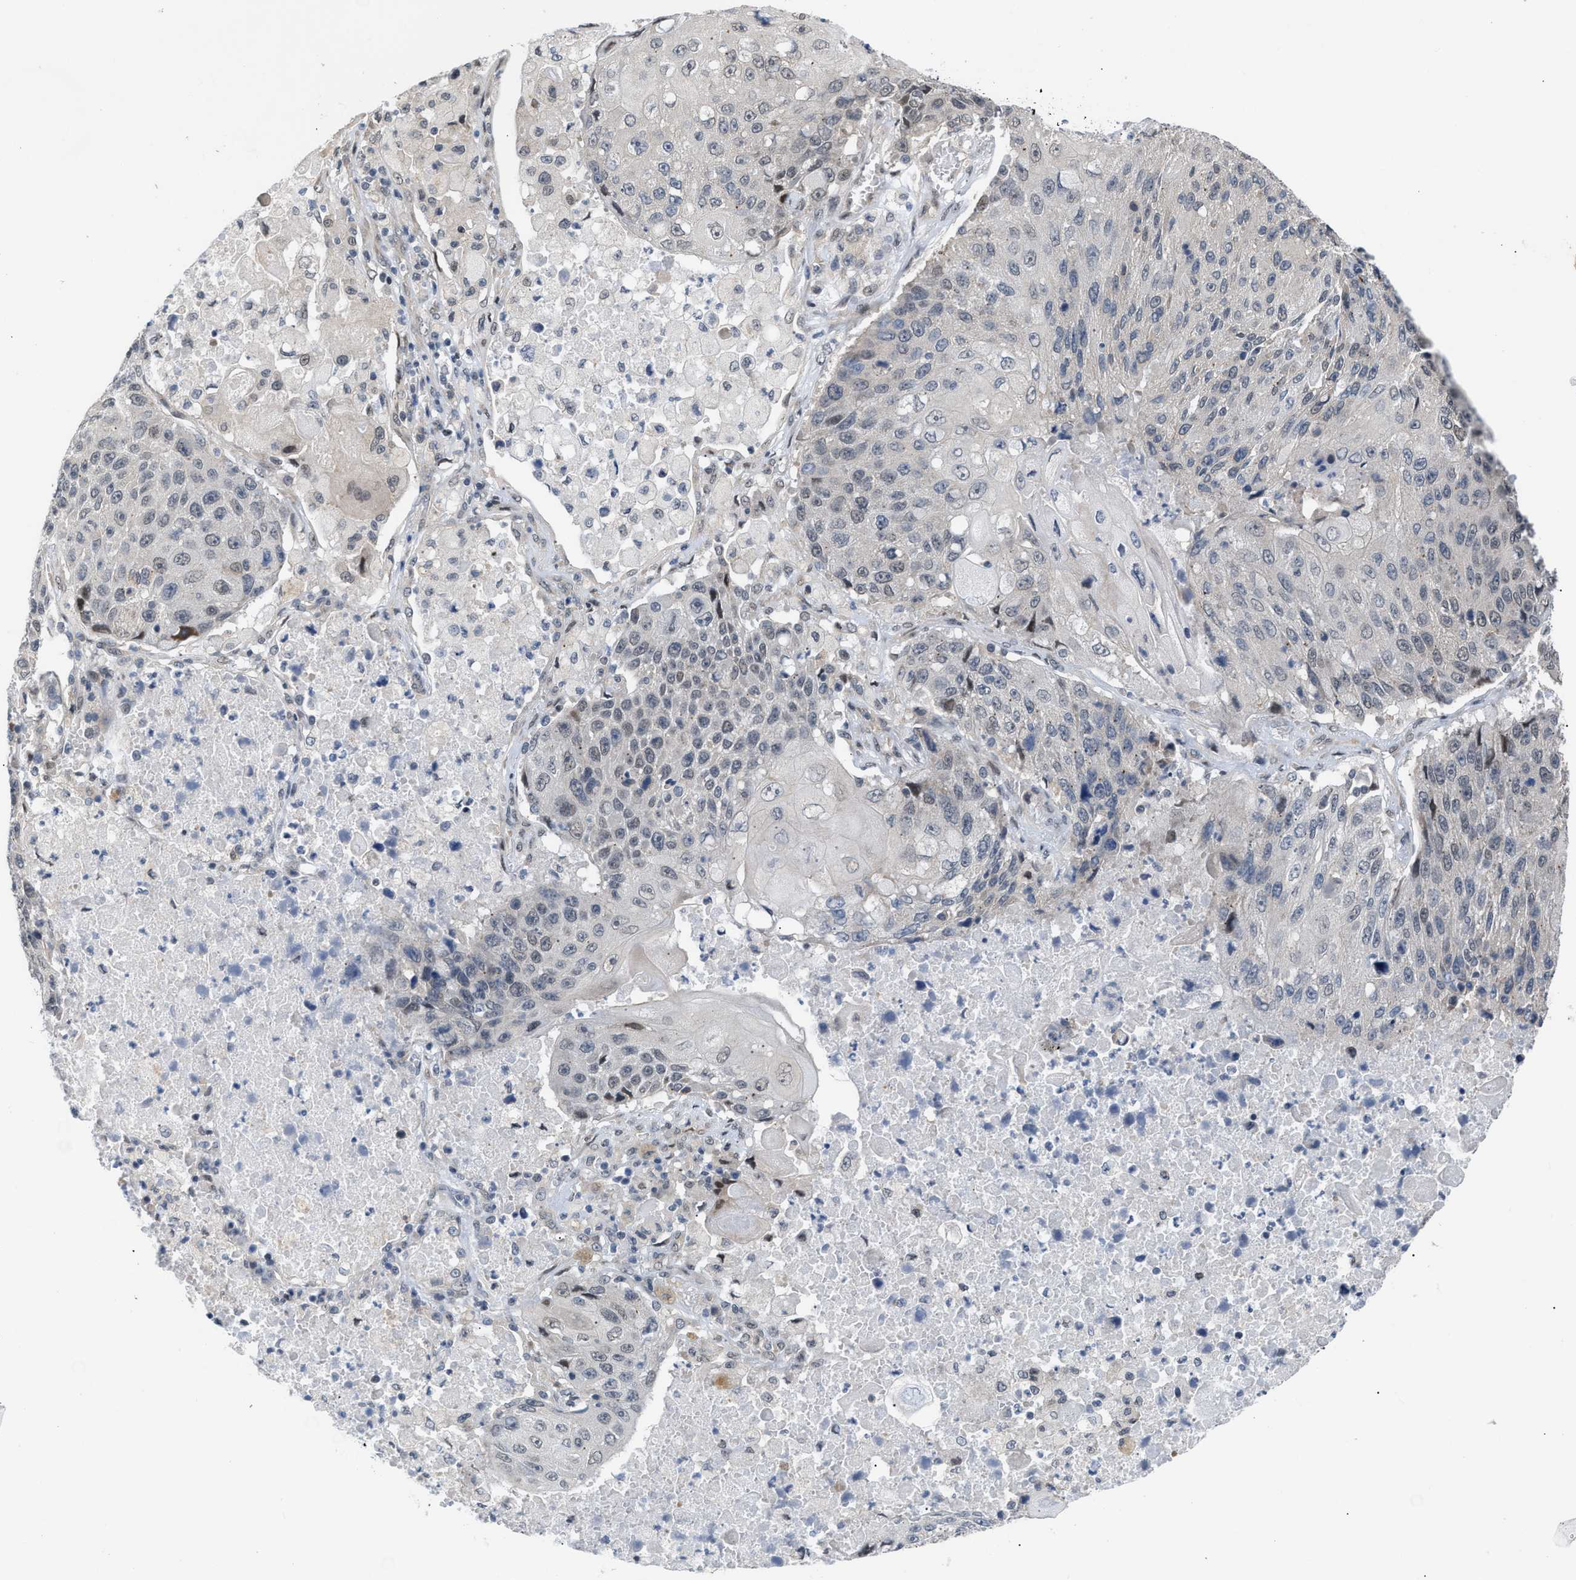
{"staining": {"intensity": "weak", "quantity": "<25%", "location": "nuclear"}, "tissue": "lung cancer", "cell_type": "Tumor cells", "image_type": "cancer", "snomed": [{"axis": "morphology", "description": "Squamous cell carcinoma, NOS"}, {"axis": "topography", "description": "Lung"}], "caption": "Immunohistochemical staining of human lung cancer reveals no significant positivity in tumor cells.", "gene": "TXNRD3", "patient": {"sex": "male", "age": 61}}